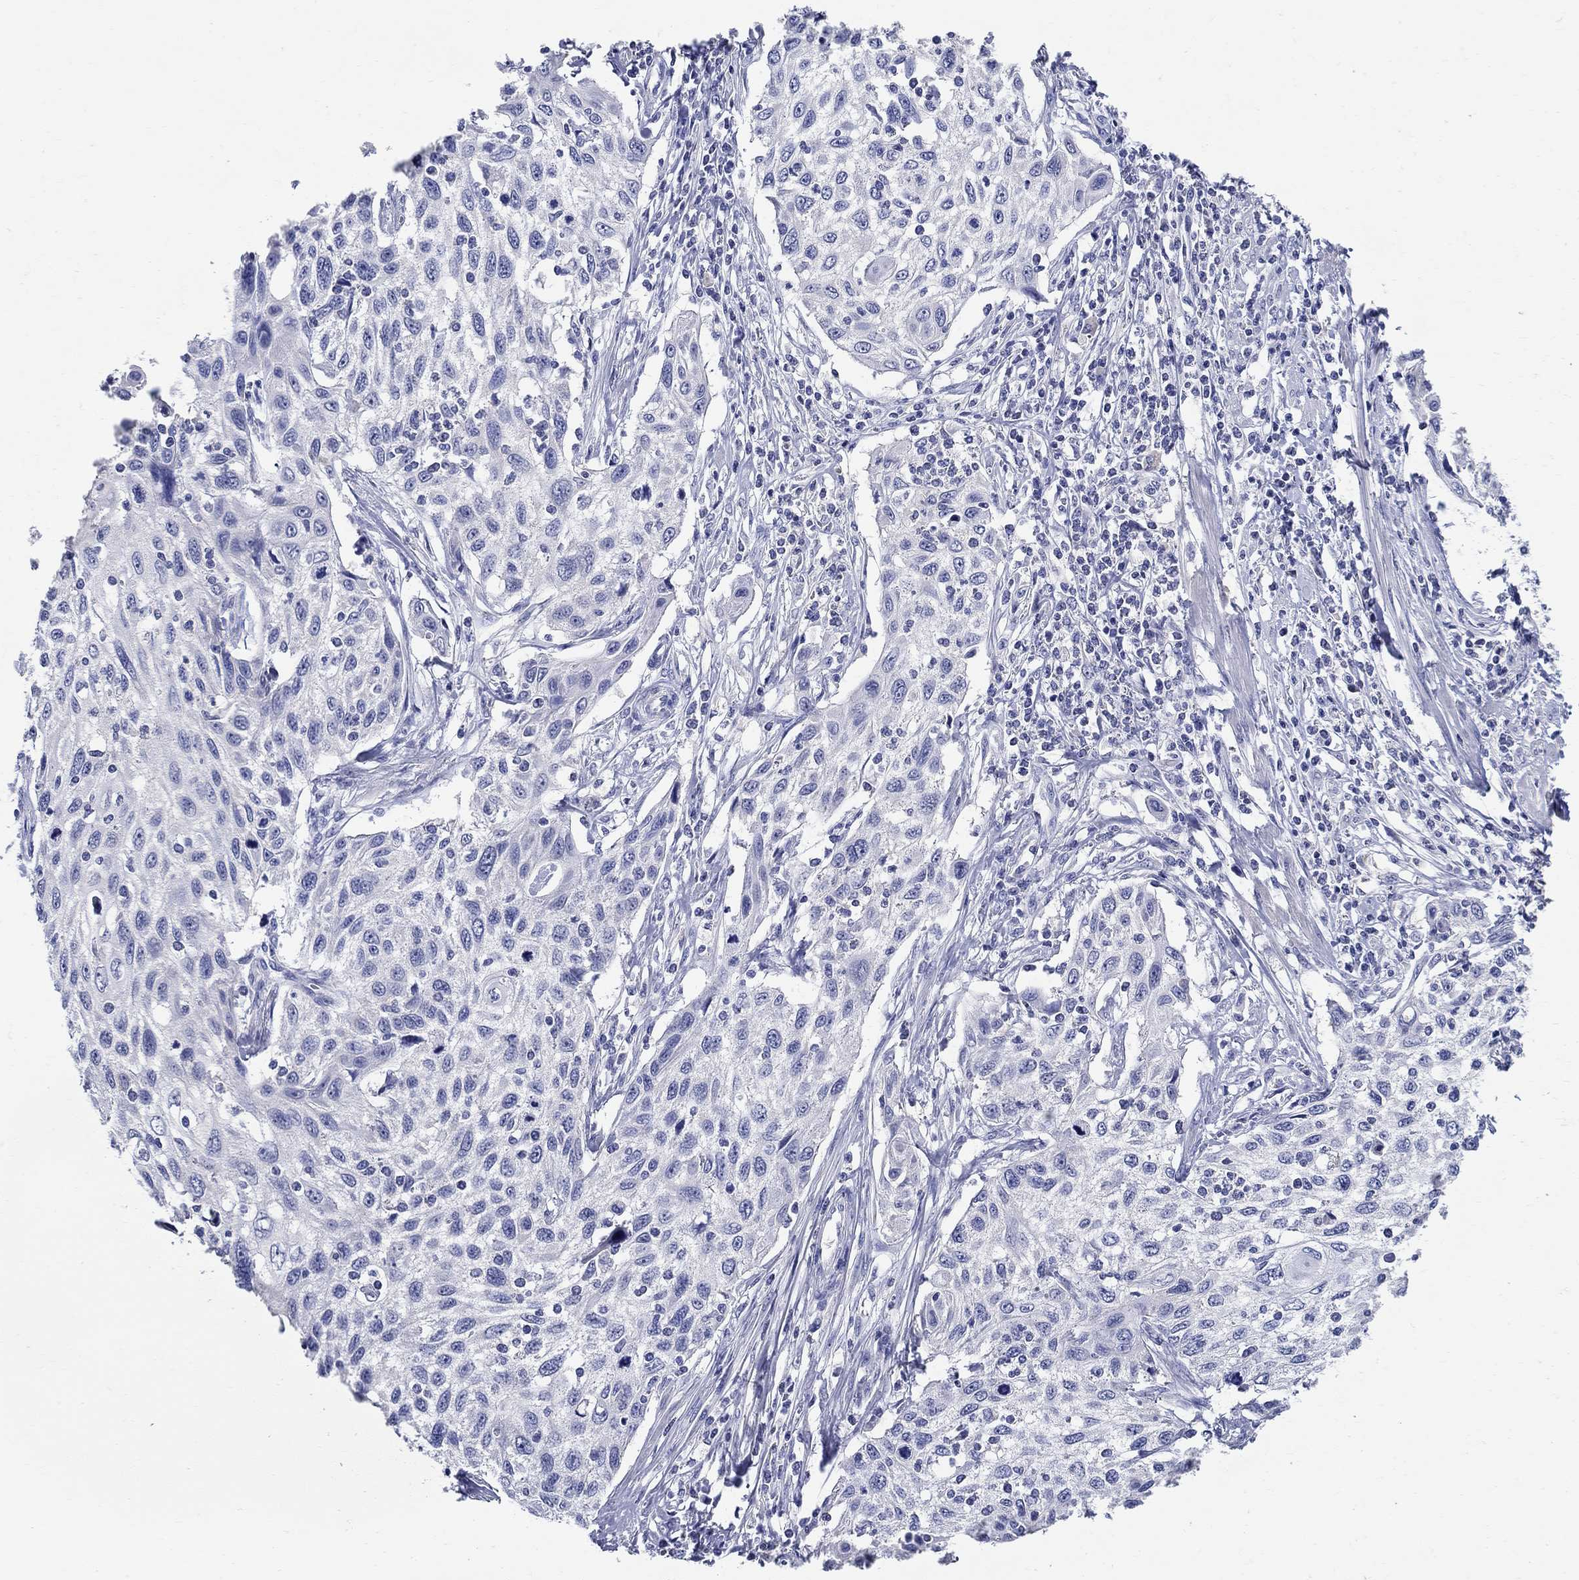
{"staining": {"intensity": "negative", "quantity": "none", "location": "none"}, "tissue": "cervical cancer", "cell_type": "Tumor cells", "image_type": "cancer", "snomed": [{"axis": "morphology", "description": "Squamous cell carcinoma, NOS"}, {"axis": "topography", "description": "Cervix"}], "caption": "Immunohistochemistry histopathology image of human cervical squamous cell carcinoma stained for a protein (brown), which shows no staining in tumor cells.", "gene": "CRYGD", "patient": {"sex": "female", "age": 70}}